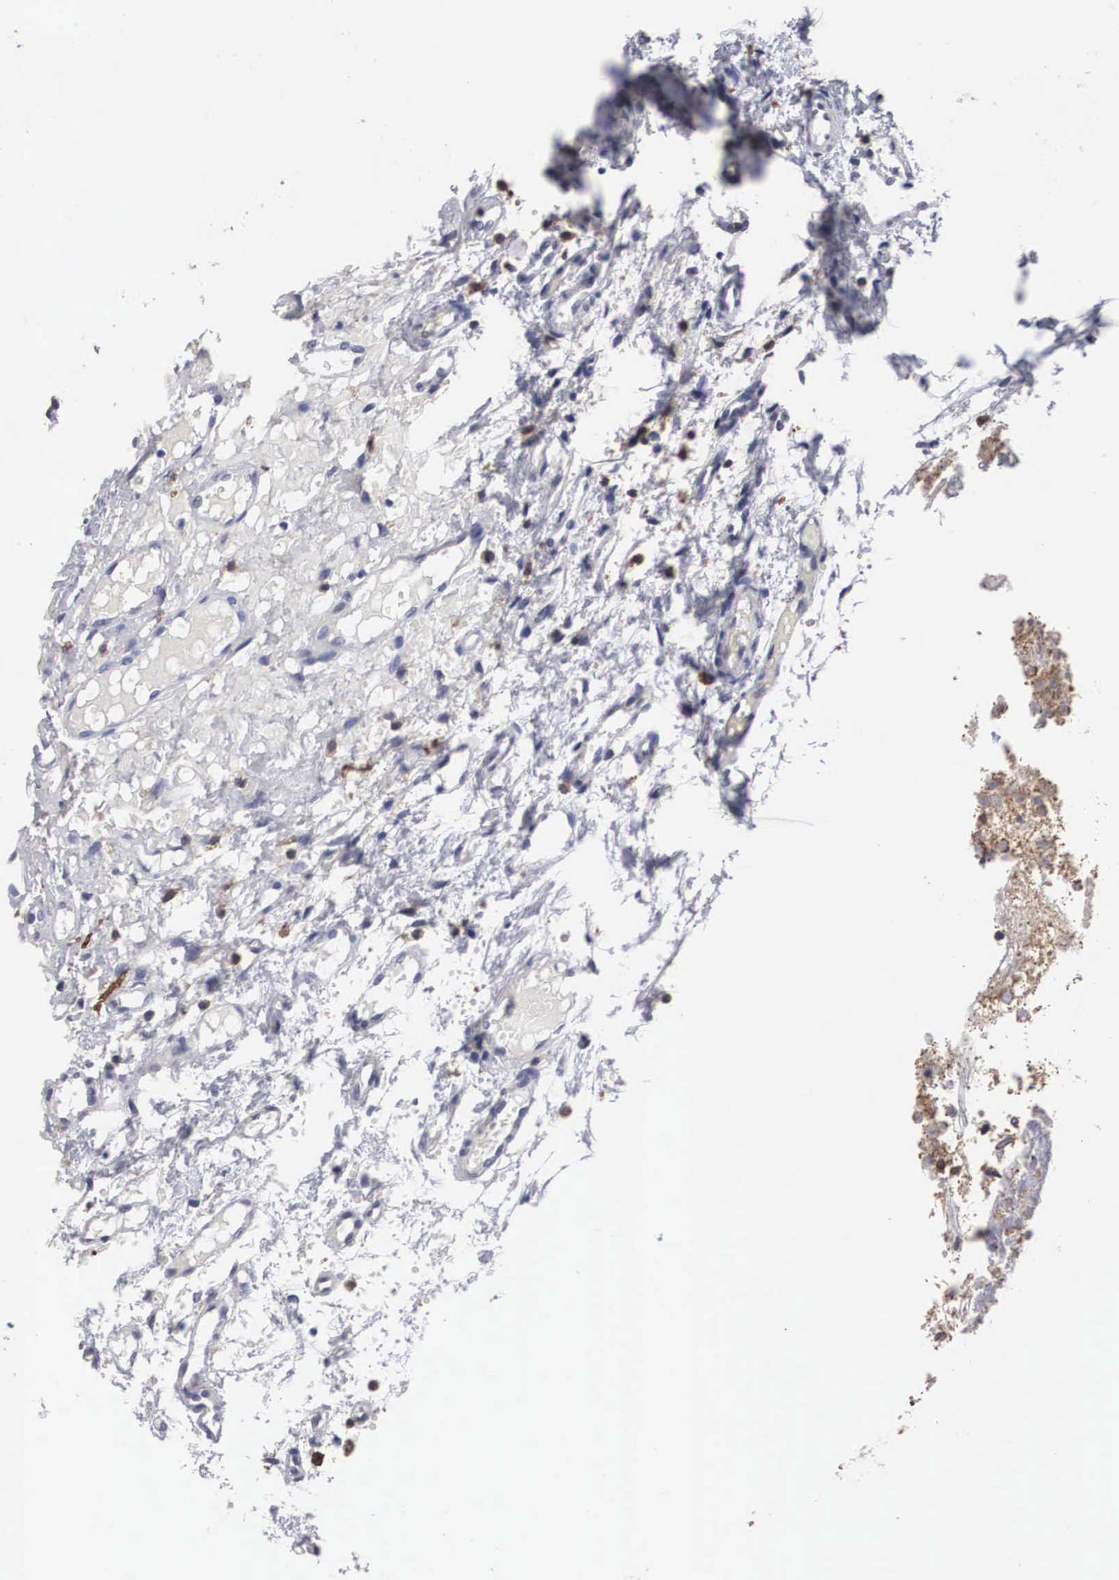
{"staining": {"intensity": "moderate", "quantity": "<25%", "location": "cytoplasmic/membranous,nuclear"}, "tissue": "glioma", "cell_type": "Tumor cells", "image_type": "cancer", "snomed": [{"axis": "morphology", "description": "Glioma, malignant, High grade"}, {"axis": "topography", "description": "Brain"}], "caption": "Immunohistochemical staining of glioma displays low levels of moderate cytoplasmic/membranous and nuclear protein staining in about <25% of tumor cells.", "gene": "HMOX1", "patient": {"sex": "male", "age": 77}}